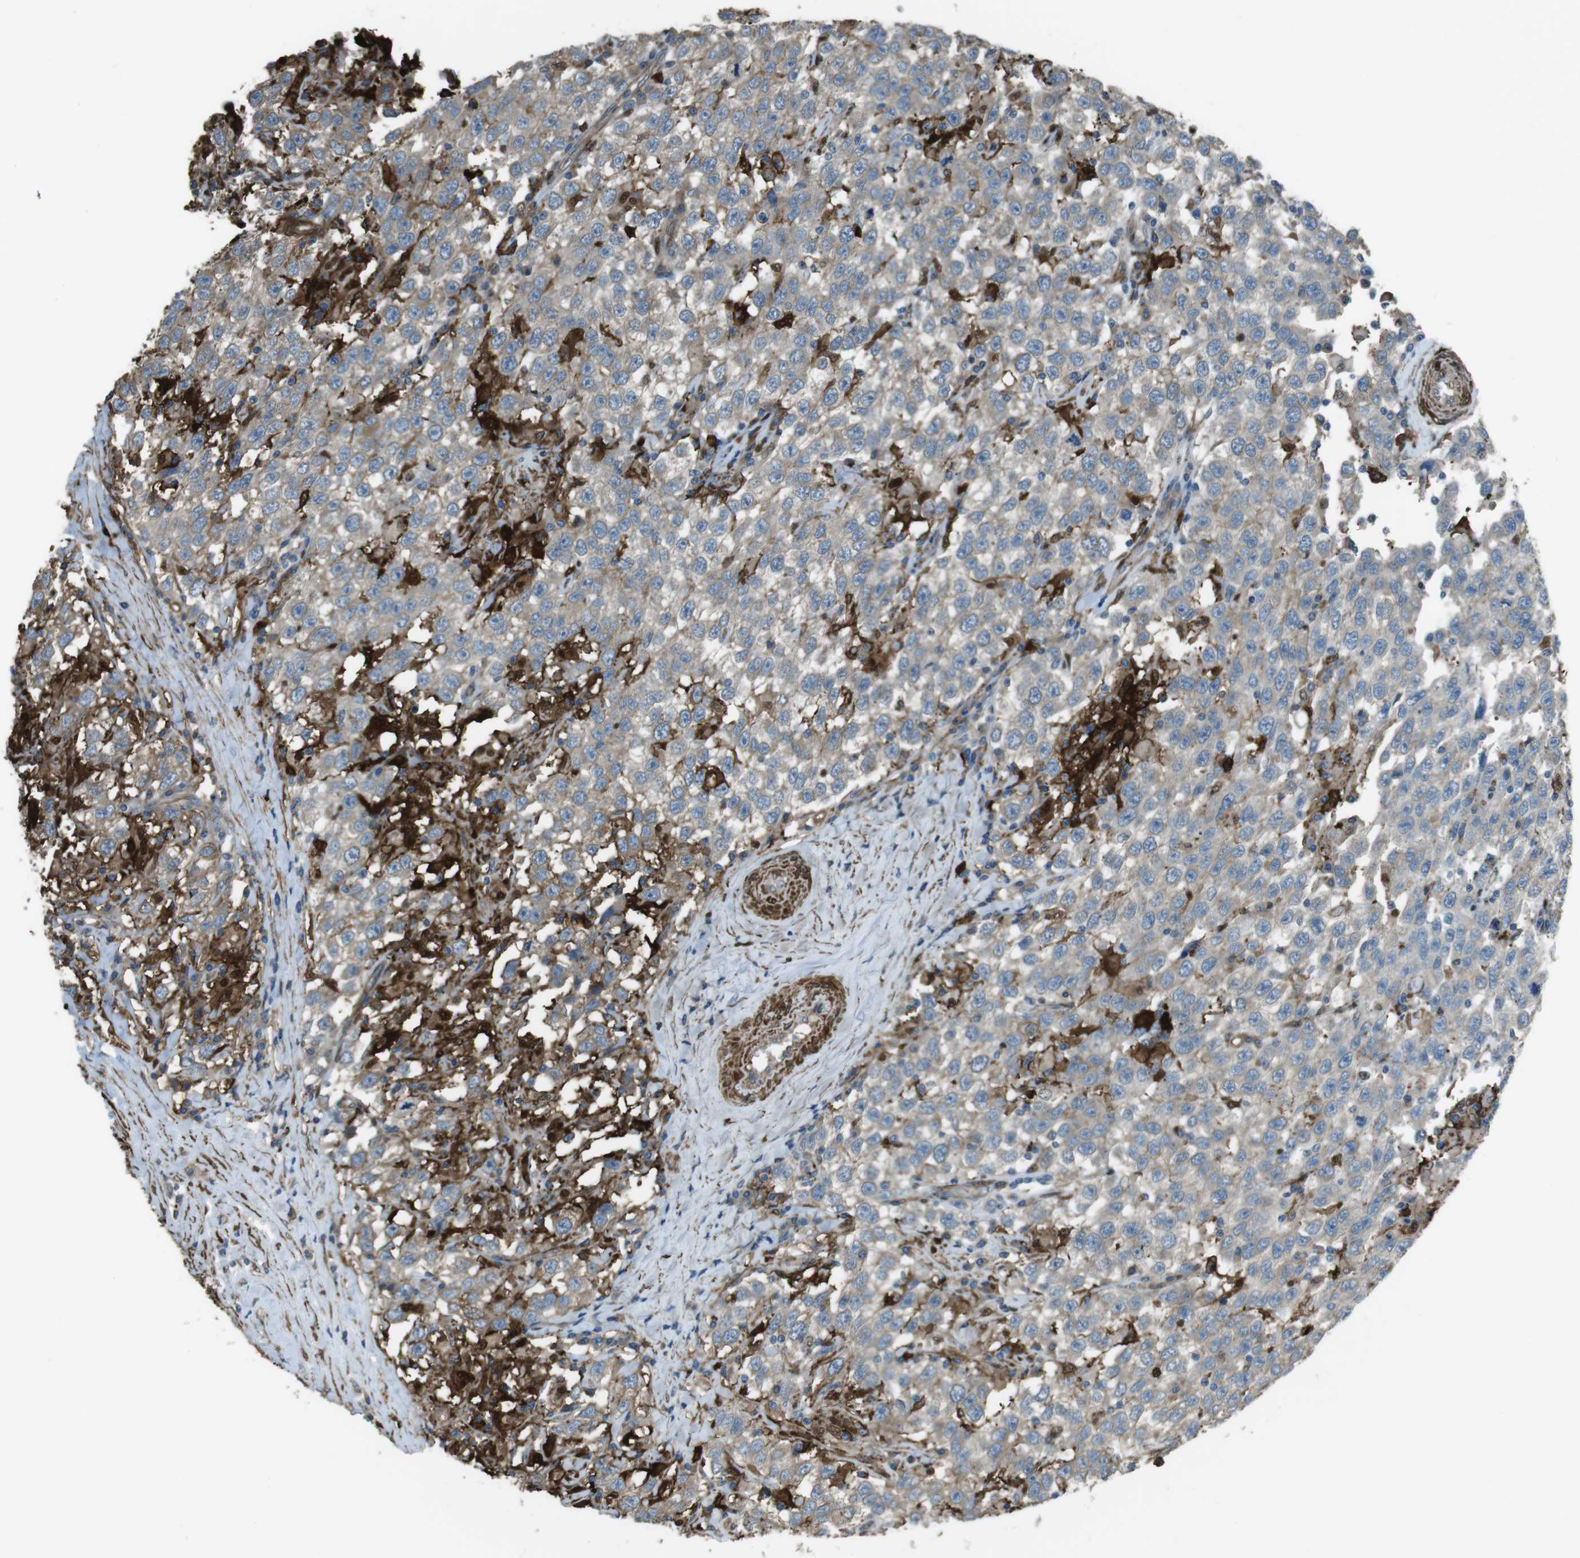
{"staining": {"intensity": "weak", "quantity": ">75%", "location": "cytoplasmic/membranous"}, "tissue": "testis cancer", "cell_type": "Tumor cells", "image_type": "cancer", "snomed": [{"axis": "morphology", "description": "Seminoma, NOS"}, {"axis": "topography", "description": "Testis"}], "caption": "Immunohistochemistry histopathology image of neoplastic tissue: testis cancer stained using IHC displays low levels of weak protein expression localized specifically in the cytoplasmic/membranous of tumor cells, appearing as a cytoplasmic/membranous brown color.", "gene": "SFT2D1", "patient": {"sex": "male", "age": 41}}